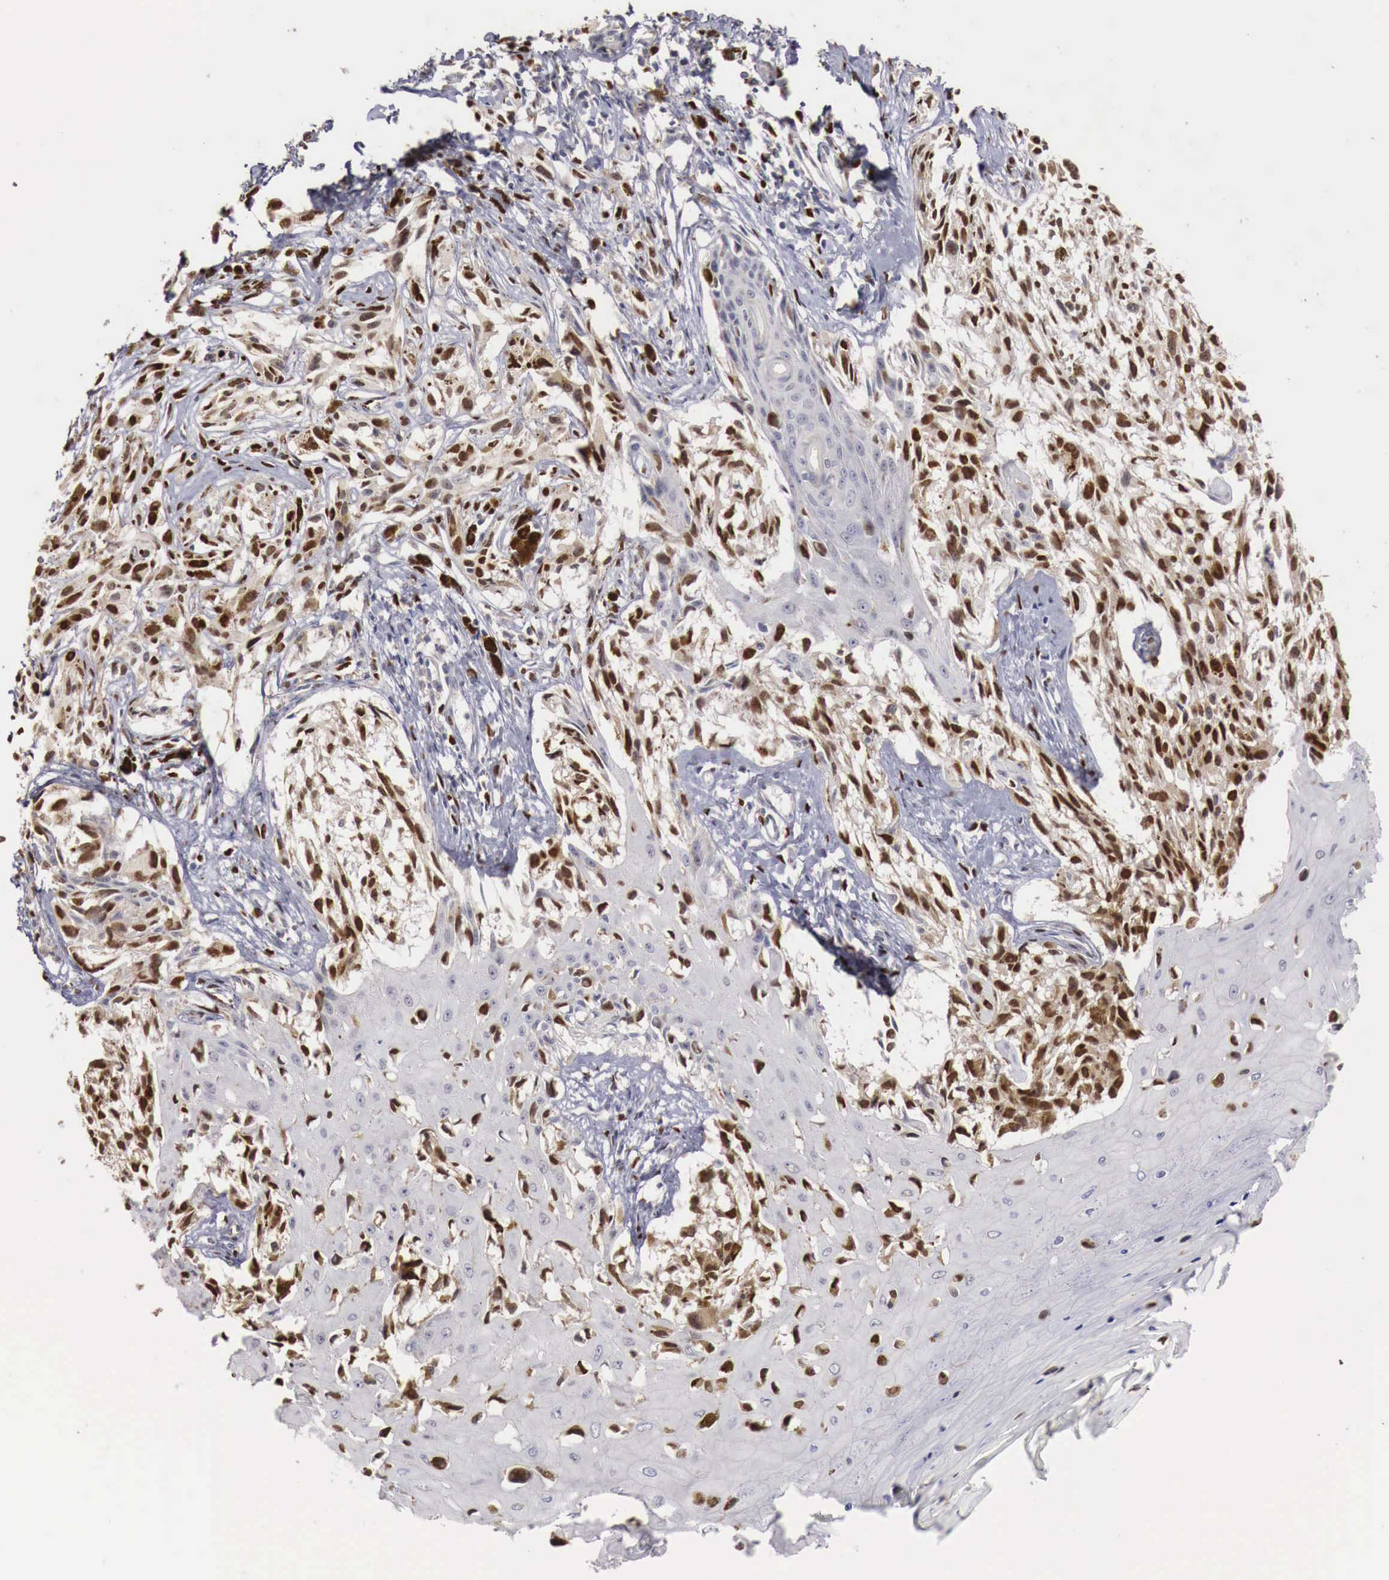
{"staining": {"intensity": "strong", "quantity": ">75%", "location": "nuclear"}, "tissue": "melanoma", "cell_type": "Tumor cells", "image_type": "cancer", "snomed": [{"axis": "morphology", "description": "Malignant melanoma, NOS"}, {"axis": "topography", "description": "Skin"}], "caption": "A photomicrograph showing strong nuclear positivity in about >75% of tumor cells in malignant melanoma, as visualized by brown immunohistochemical staining.", "gene": "KHDRBS2", "patient": {"sex": "female", "age": 82}}